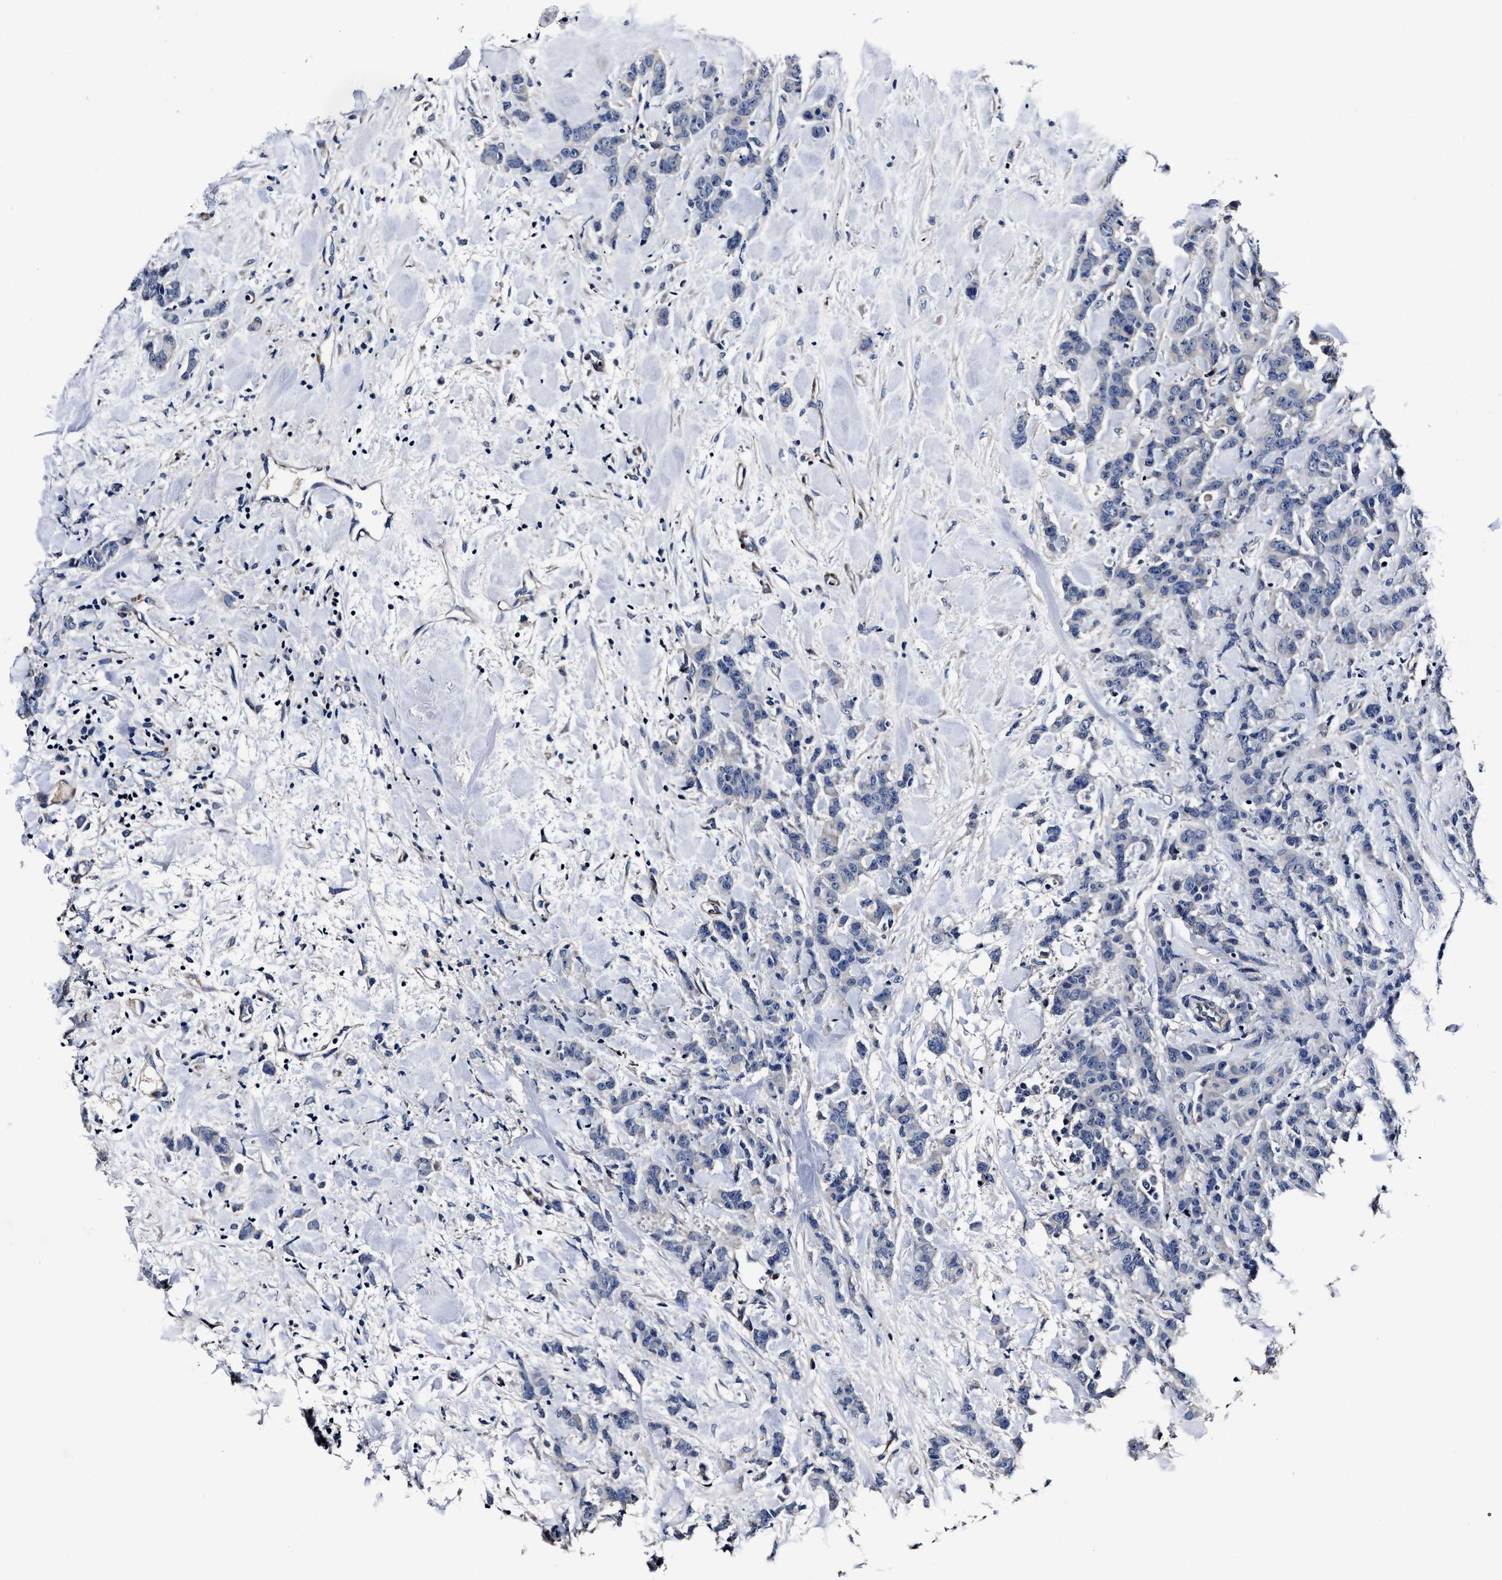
{"staining": {"intensity": "negative", "quantity": "none", "location": "none"}, "tissue": "breast cancer", "cell_type": "Tumor cells", "image_type": "cancer", "snomed": [{"axis": "morphology", "description": "Normal tissue, NOS"}, {"axis": "morphology", "description": "Duct carcinoma"}, {"axis": "topography", "description": "Breast"}], "caption": "Immunohistochemistry (IHC) of human intraductal carcinoma (breast) reveals no expression in tumor cells. Nuclei are stained in blue.", "gene": "OLFML2A", "patient": {"sex": "female", "age": 40}}